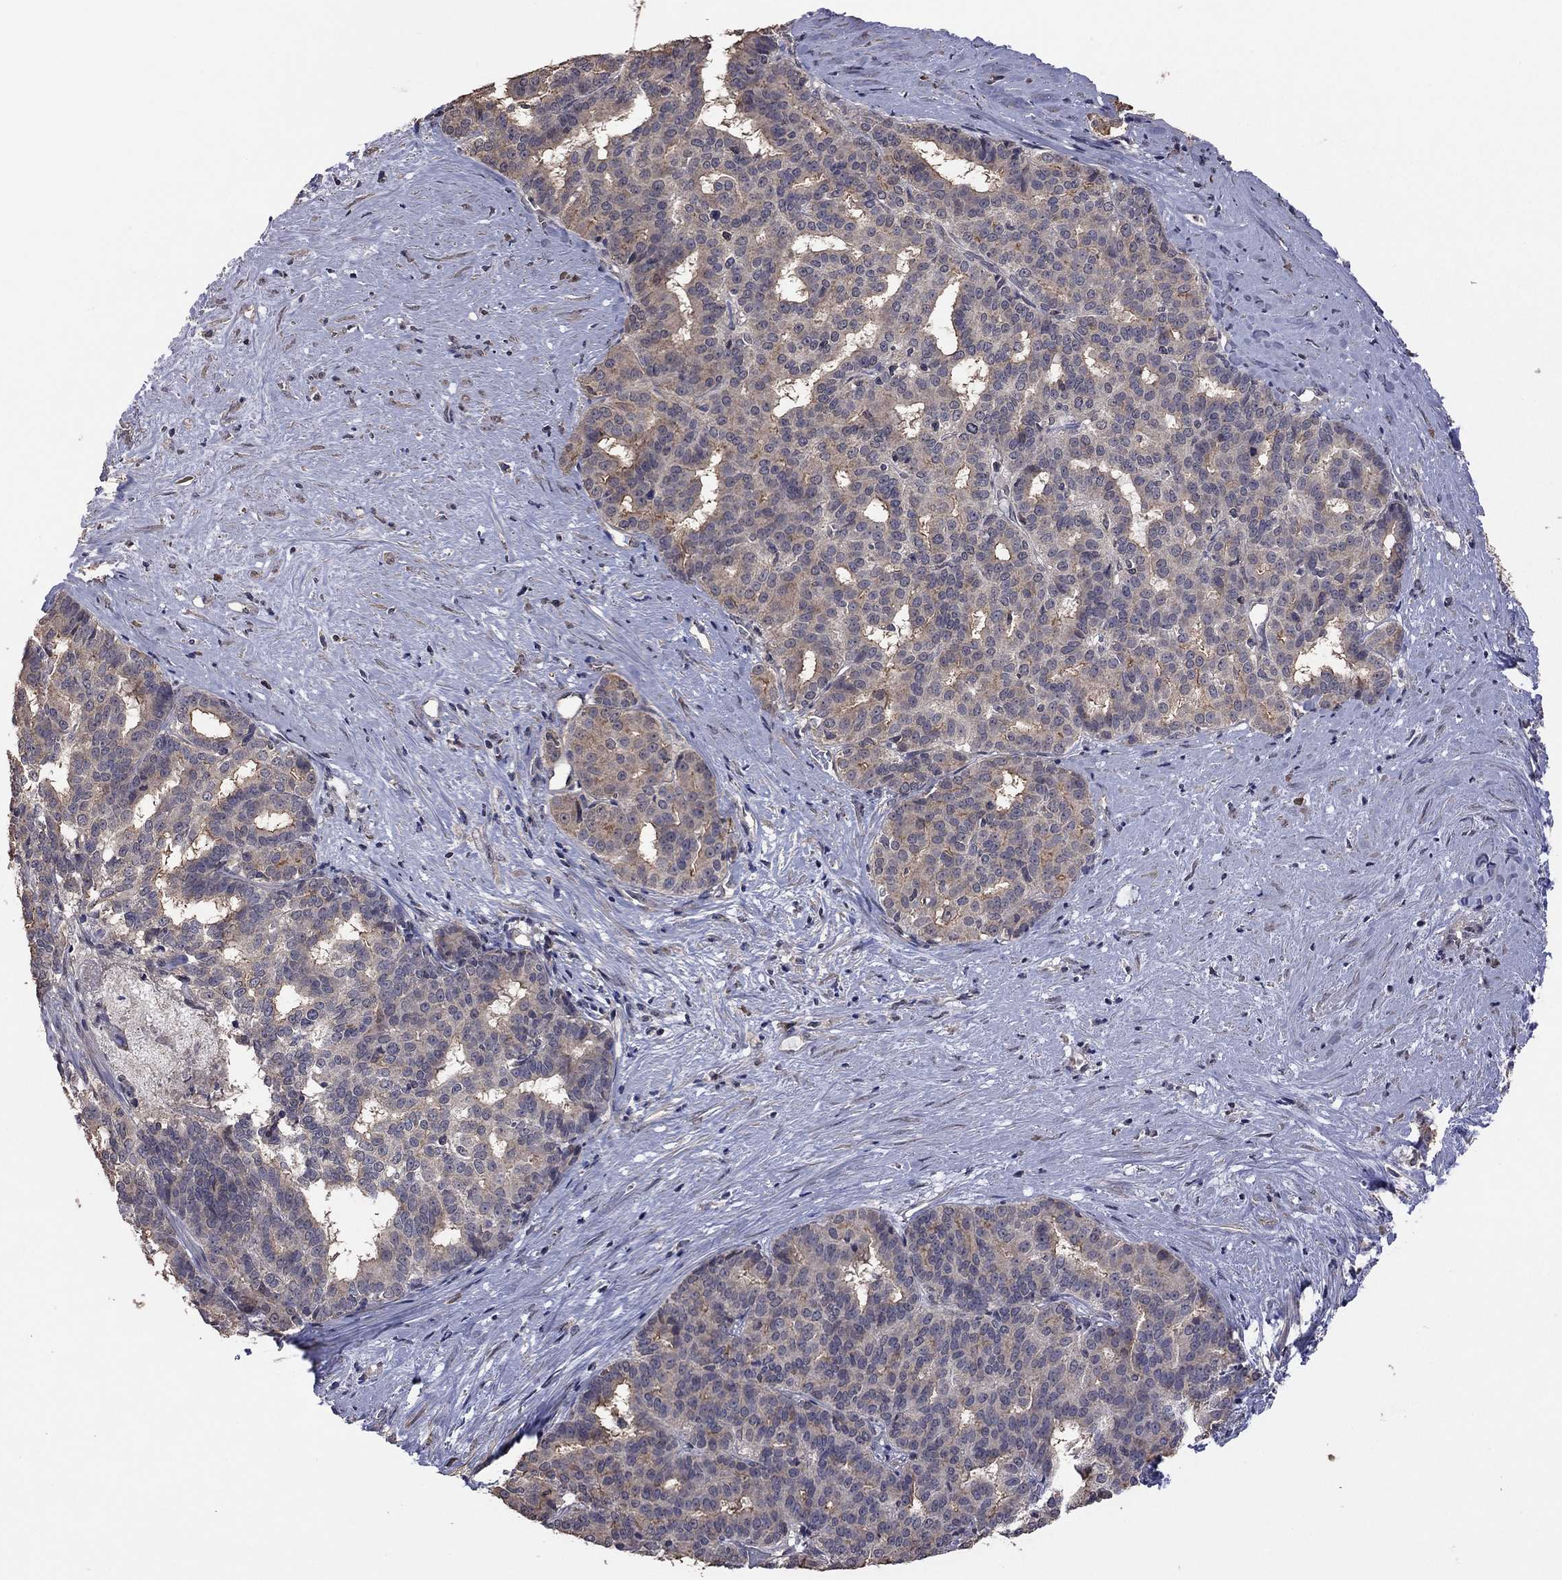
{"staining": {"intensity": "moderate", "quantity": "25%-75%", "location": "cytoplasmic/membranous"}, "tissue": "liver cancer", "cell_type": "Tumor cells", "image_type": "cancer", "snomed": [{"axis": "morphology", "description": "Cholangiocarcinoma"}, {"axis": "topography", "description": "Liver"}], "caption": "A medium amount of moderate cytoplasmic/membranous staining is present in about 25%-75% of tumor cells in liver cholangiocarcinoma tissue.", "gene": "TSNARE1", "patient": {"sex": "female", "age": 47}}